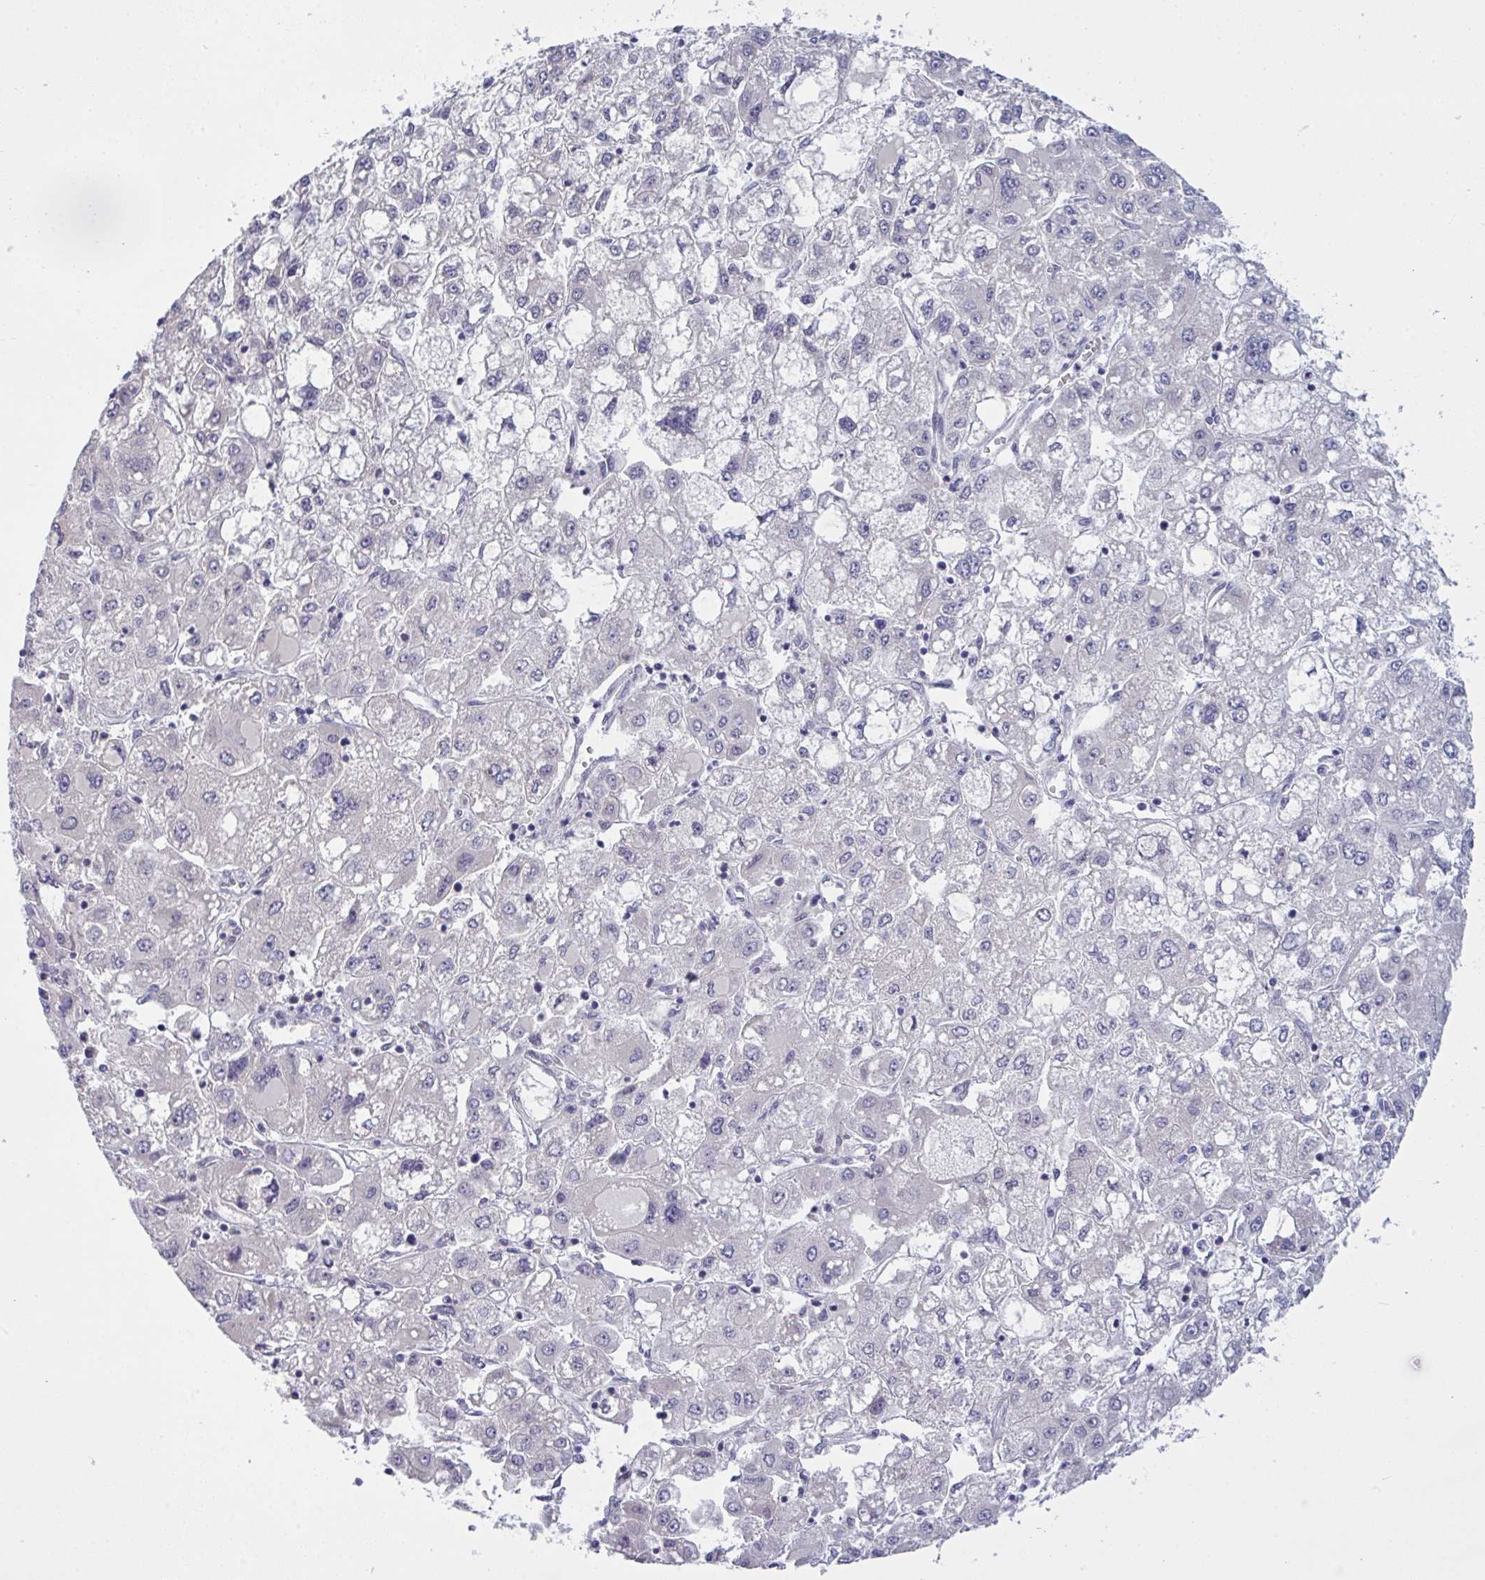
{"staining": {"intensity": "negative", "quantity": "none", "location": "none"}, "tissue": "liver cancer", "cell_type": "Tumor cells", "image_type": "cancer", "snomed": [{"axis": "morphology", "description": "Carcinoma, Hepatocellular, NOS"}, {"axis": "topography", "description": "Liver"}], "caption": "Tumor cells show no significant protein expression in liver cancer.", "gene": "ZNF784", "patient": {"sex": "male", "age": 40}}